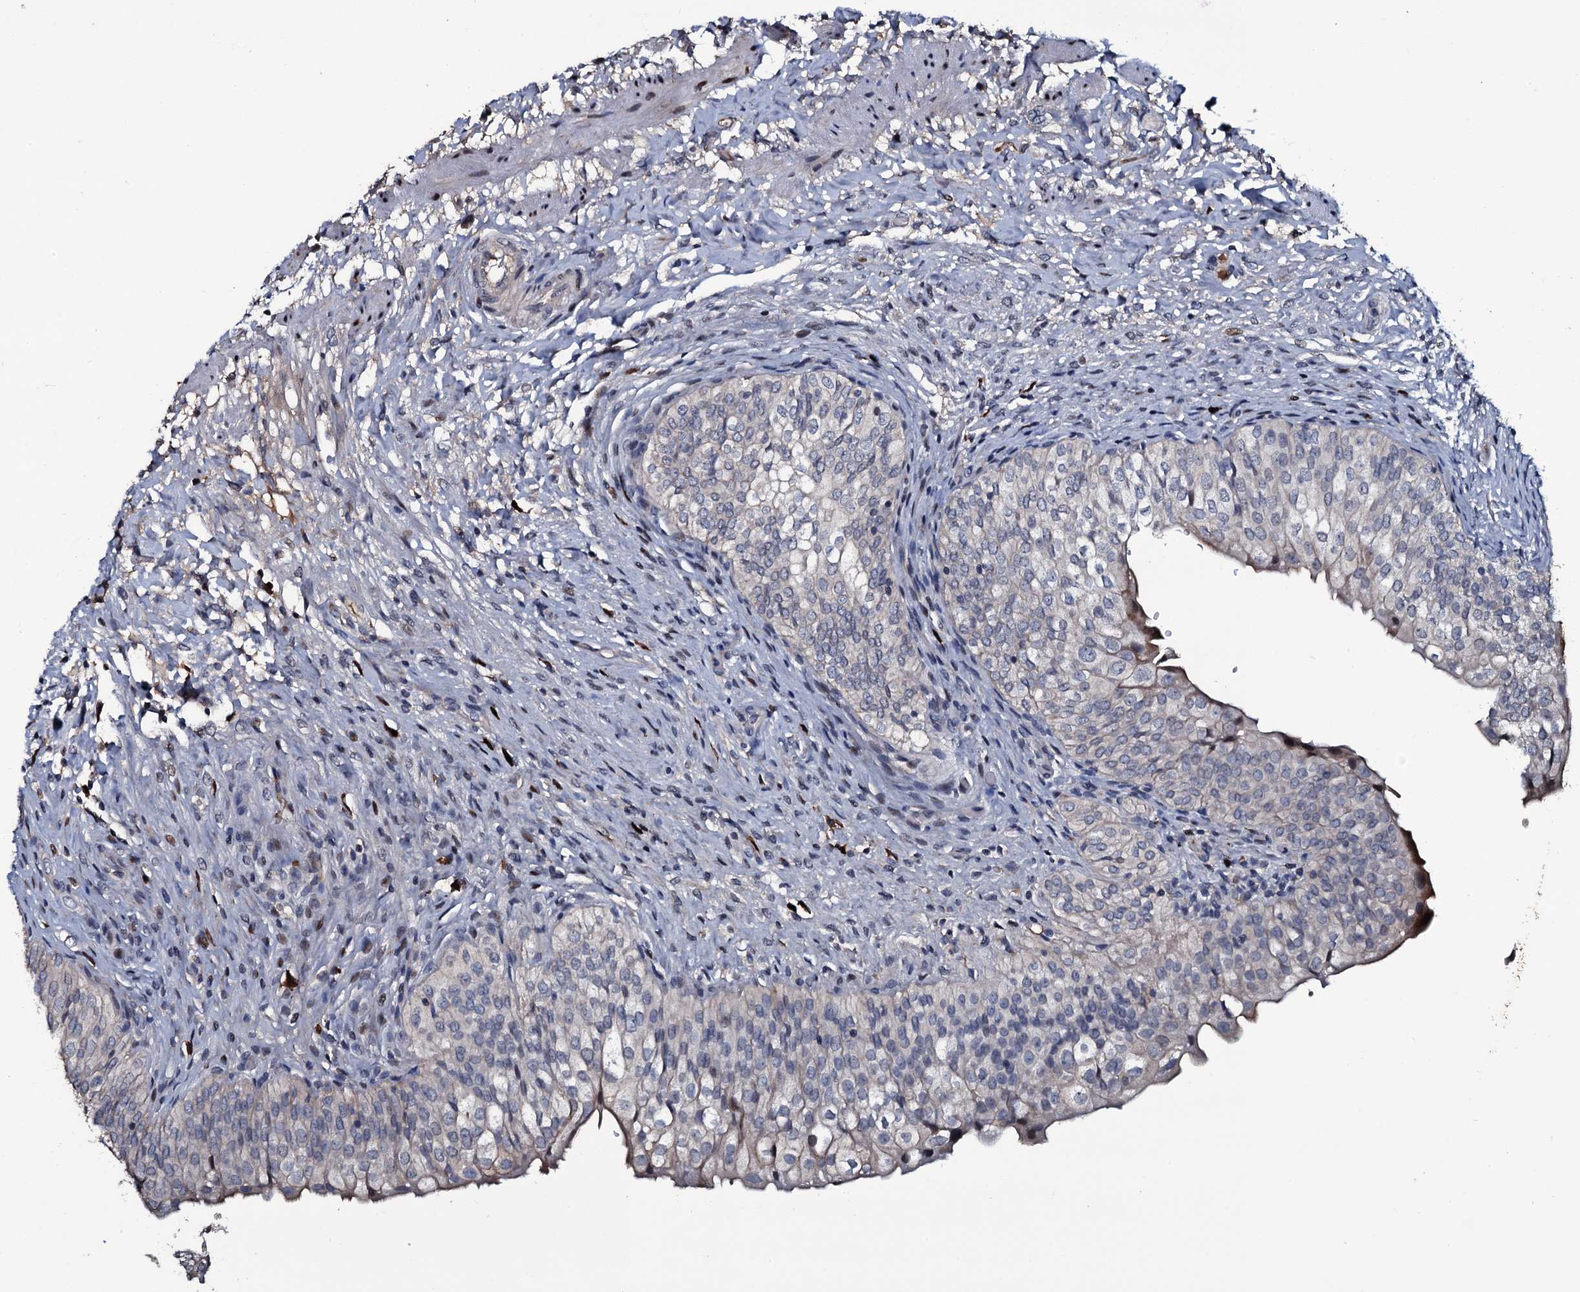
{"staining": {"intensity": "negative", "quantity": "none", "location": "none"}, "tissue": "urinary bladder", "cell_type": "Urothelial cells", "image_type": "normal", "snomed": [{"axis": "morphology", "description": "Normal tissue, NOS"}, {"axis": "topography", "description": "Urinary bladder"}], "caption": "DAB immunohistochemical staining of unremarkable human urinary bladder demonstrates no significant positivity in urothelial cells.", "gene": "LYG2", "patient": {"sex": "male", "age": 55}}